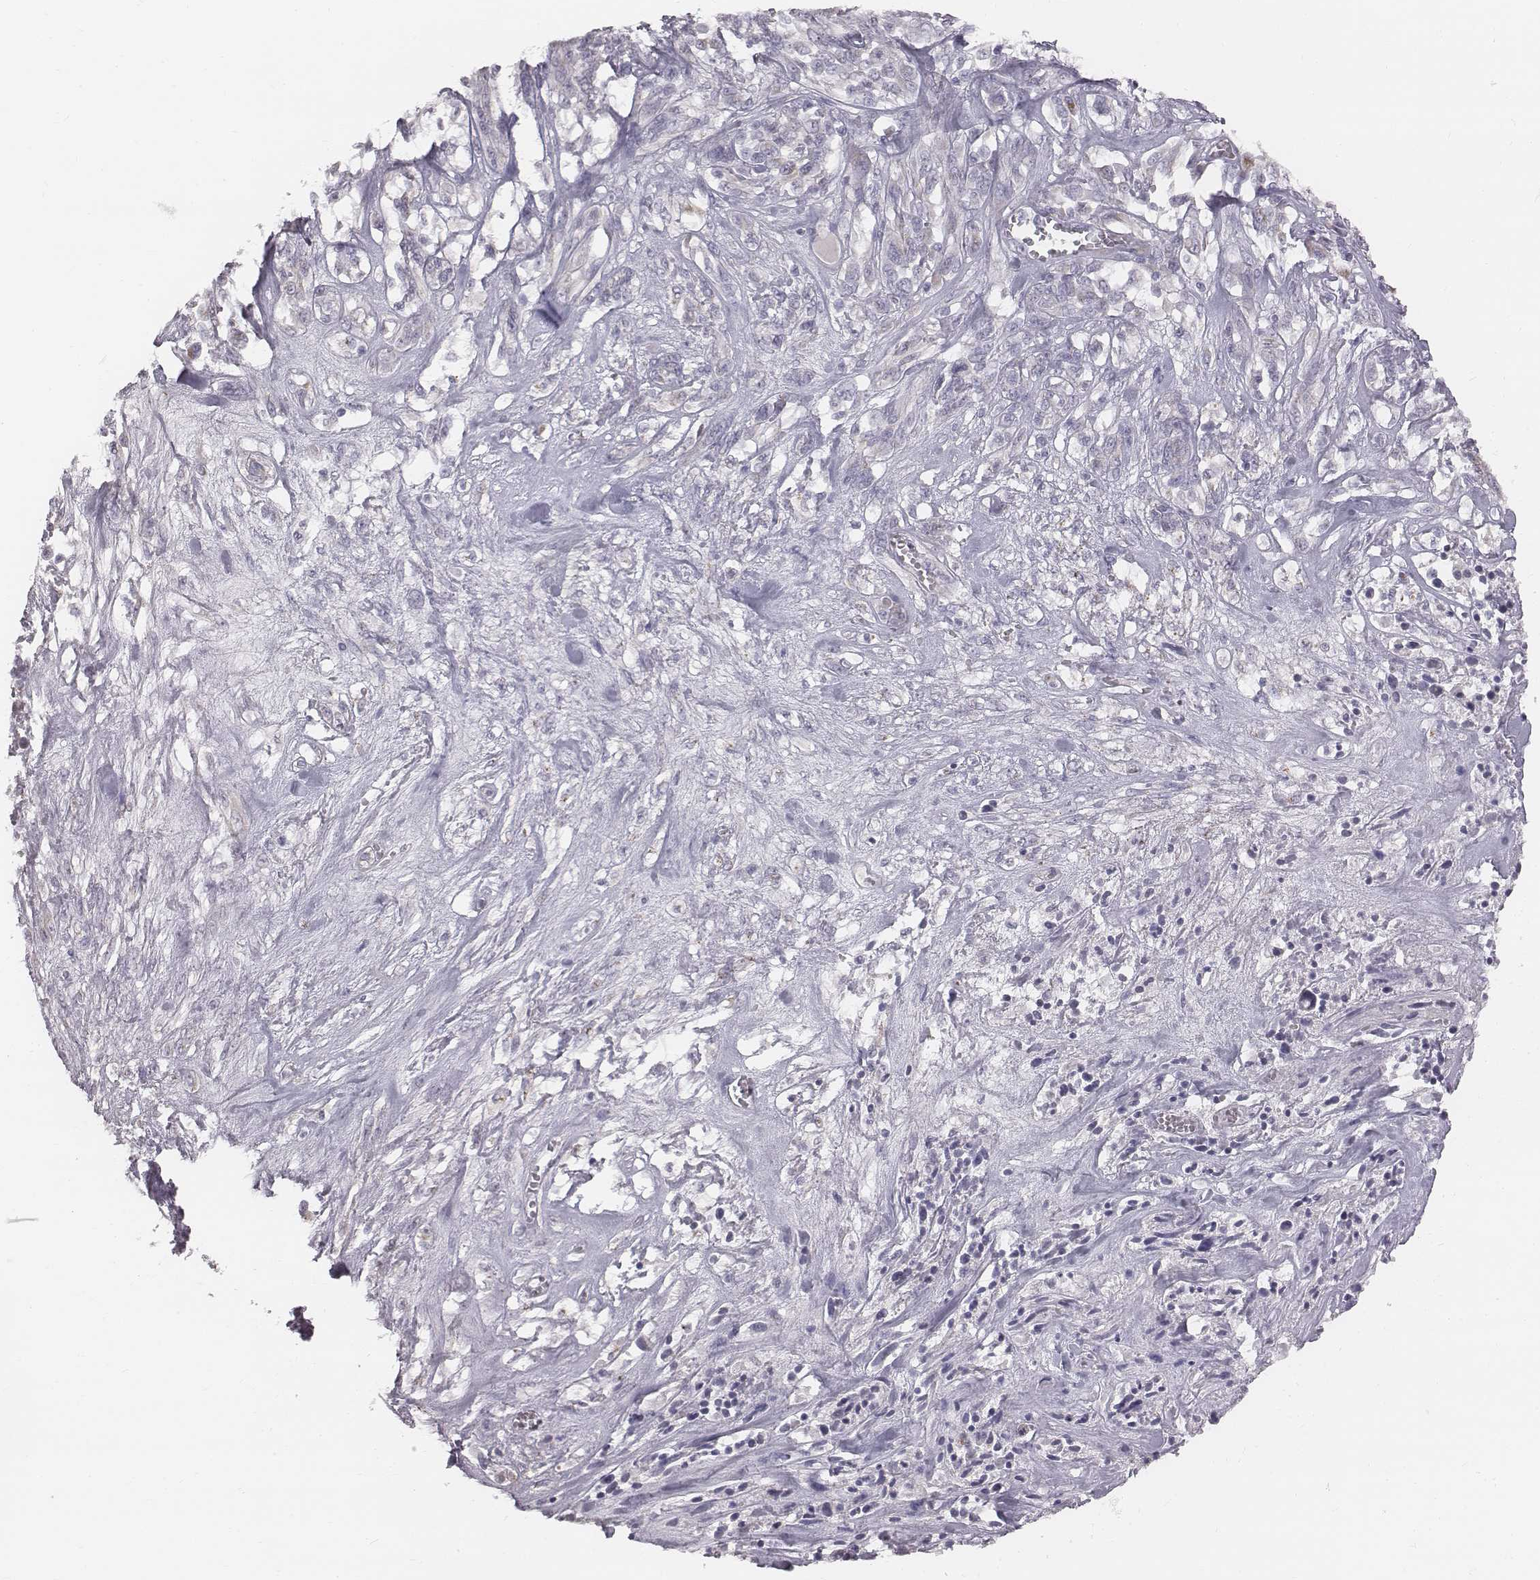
{"staining": {"intensity": "negative", "quantity": "none", "location": "none"}, "tissue": "melanoma", "cell_type": "Tumor cells", "image_type": "cancer", "snomed": [{"axis": "morphology", "description": "Malignant melanoma, NOS"}, {"axis": "topography", "description": "Skin"}], "caption": "Tumor cells are negative for protein expression in human malignant melanoma.", "gene": "C6orf58", "patient": {"sex": "female", "age": 91}}